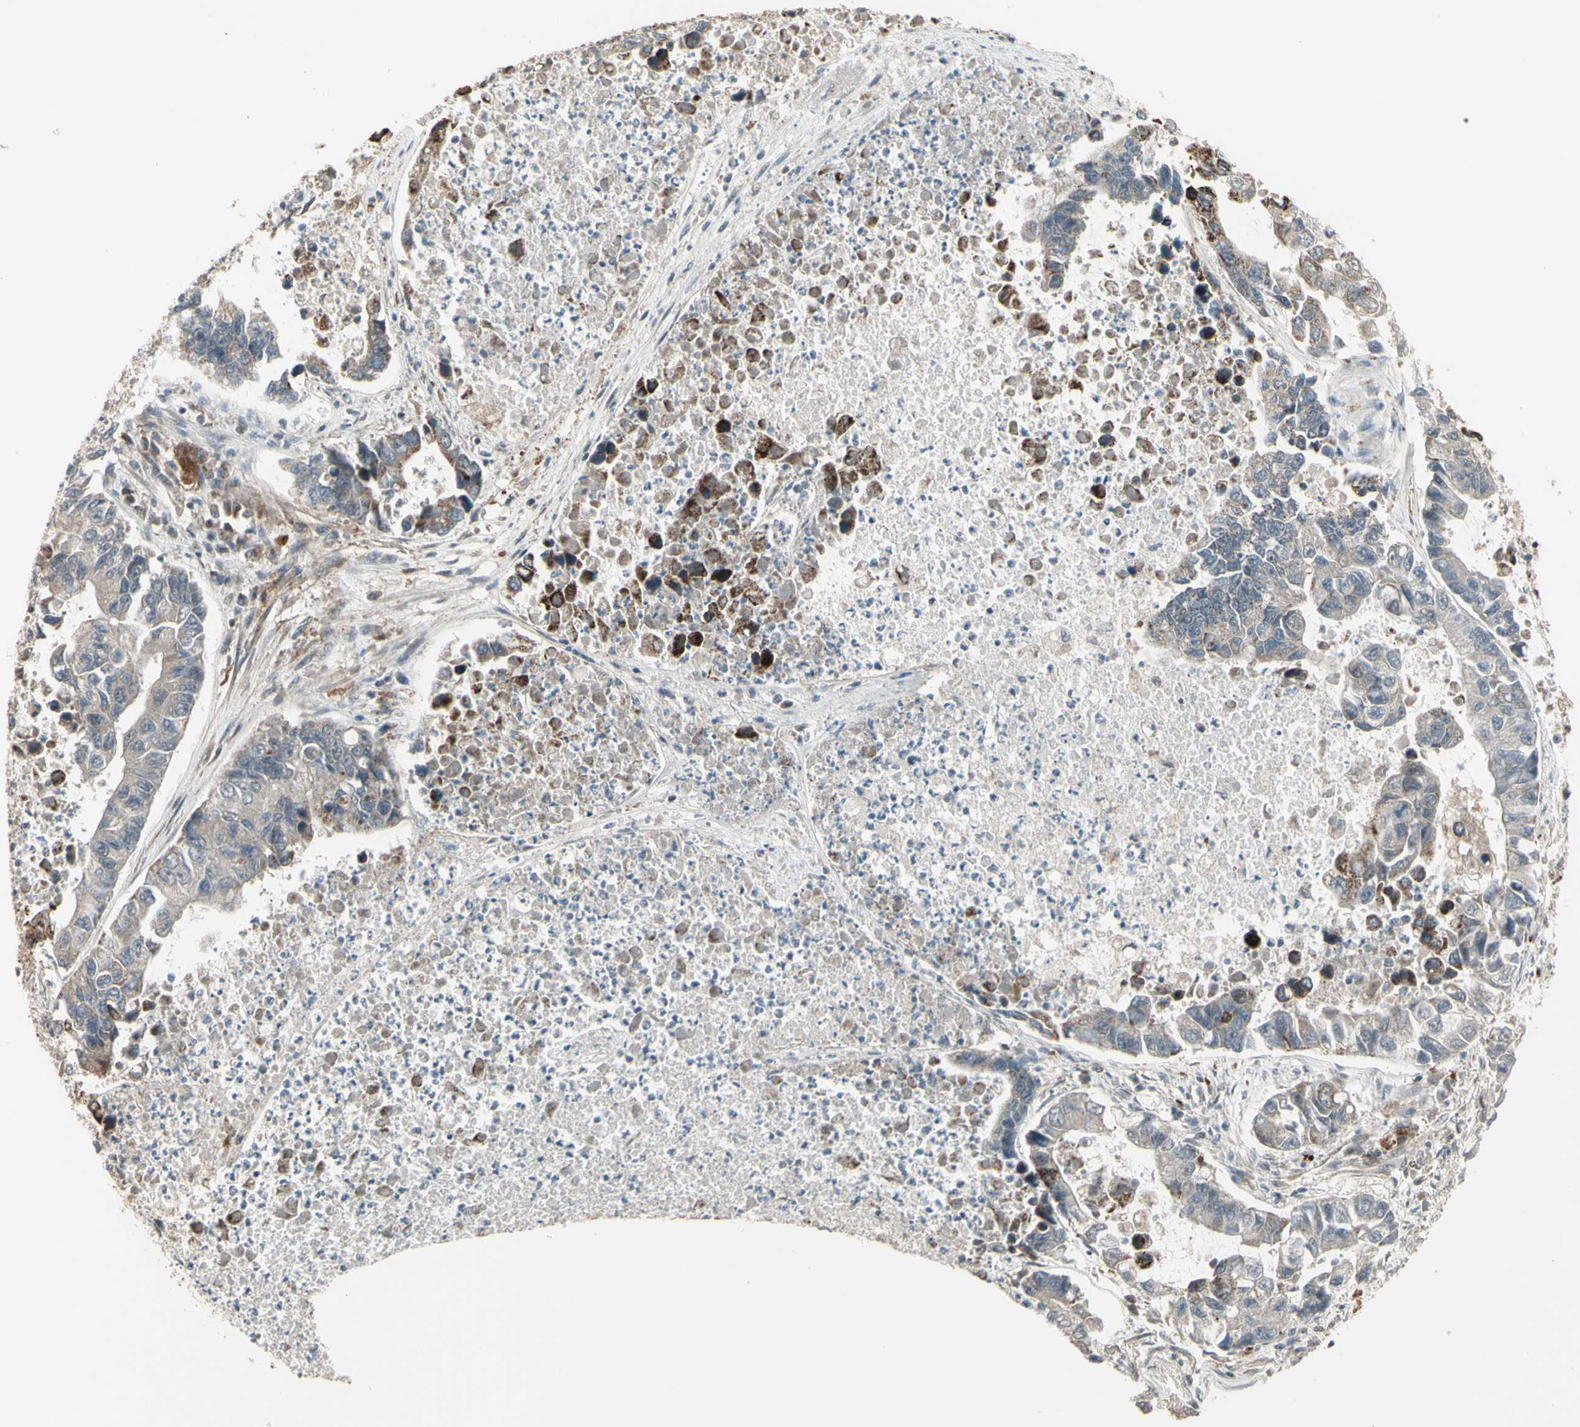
{"staining": {"intensity": "weak", "quantity": "25%-75%", "location": "cytoplasmic/membranous"}, "tissue": "lung cancer", "cell_type": "Tumor cells", "image_type": "cancer", "snomed": [{"axis": "morphology", "description": "Adenocarcinoma, NOS"}, {"axis": "topography", "description": "Lung"}], "caption": "IHC of adenocarcinoma (lung) reveals low levels of weak cytoplasmic/membranous expression in approximately 25%-75% of tumor cells.", "gene": "OSTM1", "patient": {"sex": "female", "age": 51}}